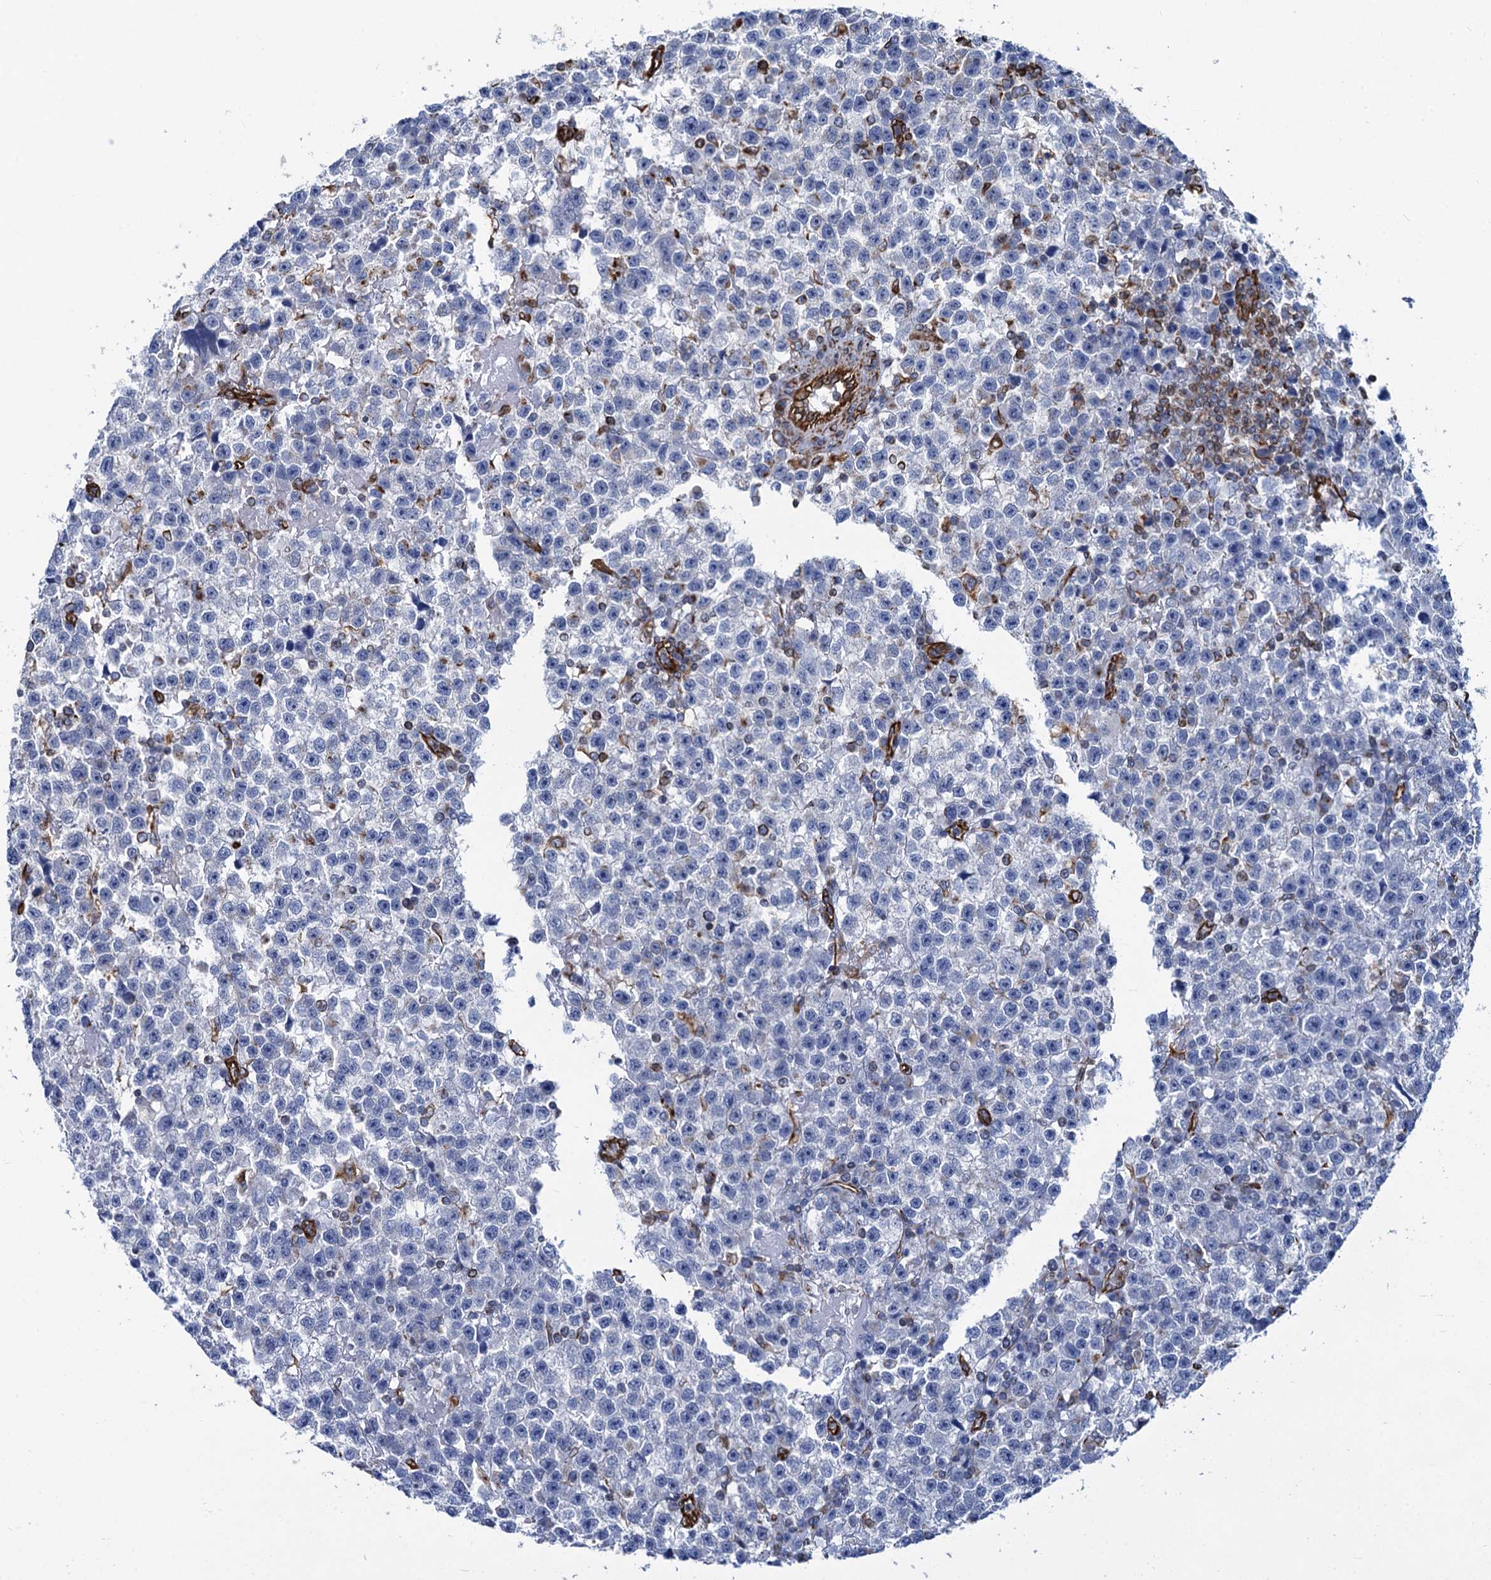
{"staining": {"intensity": "negative", "quantity": "none", "location": "none"}, "tissue": "testis cancer", "cell_type": "Tumor cells", "image_type": "cancer", "snomed": [{"axis": "morphology", "description": "Seminoma, NOS"}, {"axis": "topography", "description": "Testis"}], "caption": "Testis cancer was stained to show a protein in brown. There is no significant expression in tumor cells.", "gene": "PGM2", "patient": {"sex": "male", "age": 22}}